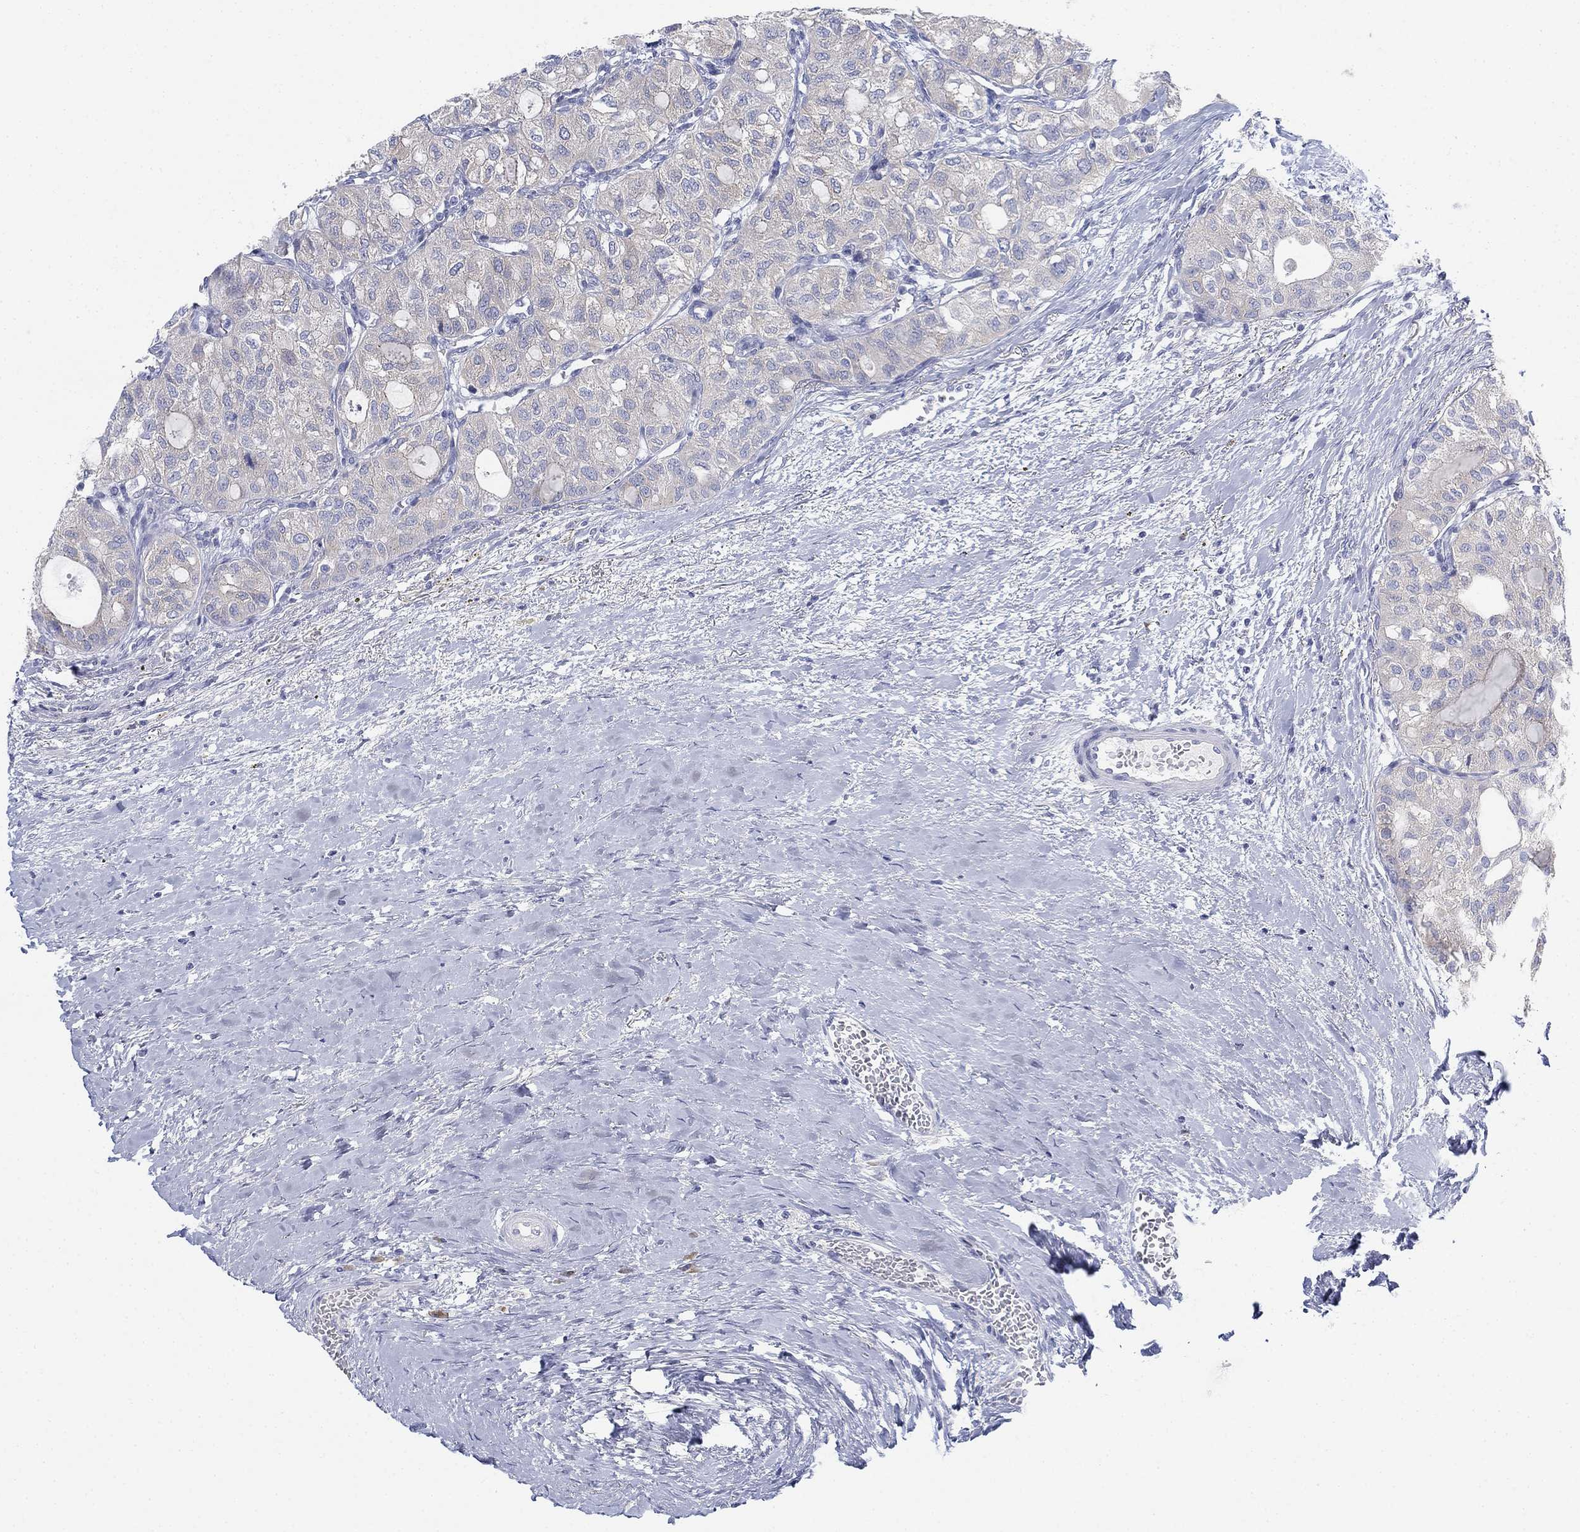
{"staining": {"intensity": "negative", "quantity": "none", "location": "none"}, "tissue": "thyroid cancer", "cell_type": "Tumor cells", "image_type": "cancer", "snomed": [{"axis": "morphology", "description": "Follicular adenoma carcinoma, NOS"}, {"axis": "topography", "description": "Thyroid gland"}], "caption": "This is an immunohistochemistry (IHC) micrograph of human thyroid cancer. There is no positivity in tumor cells.", "gene": "GCNA", "patient": {"sex": "male", "age": 75}}